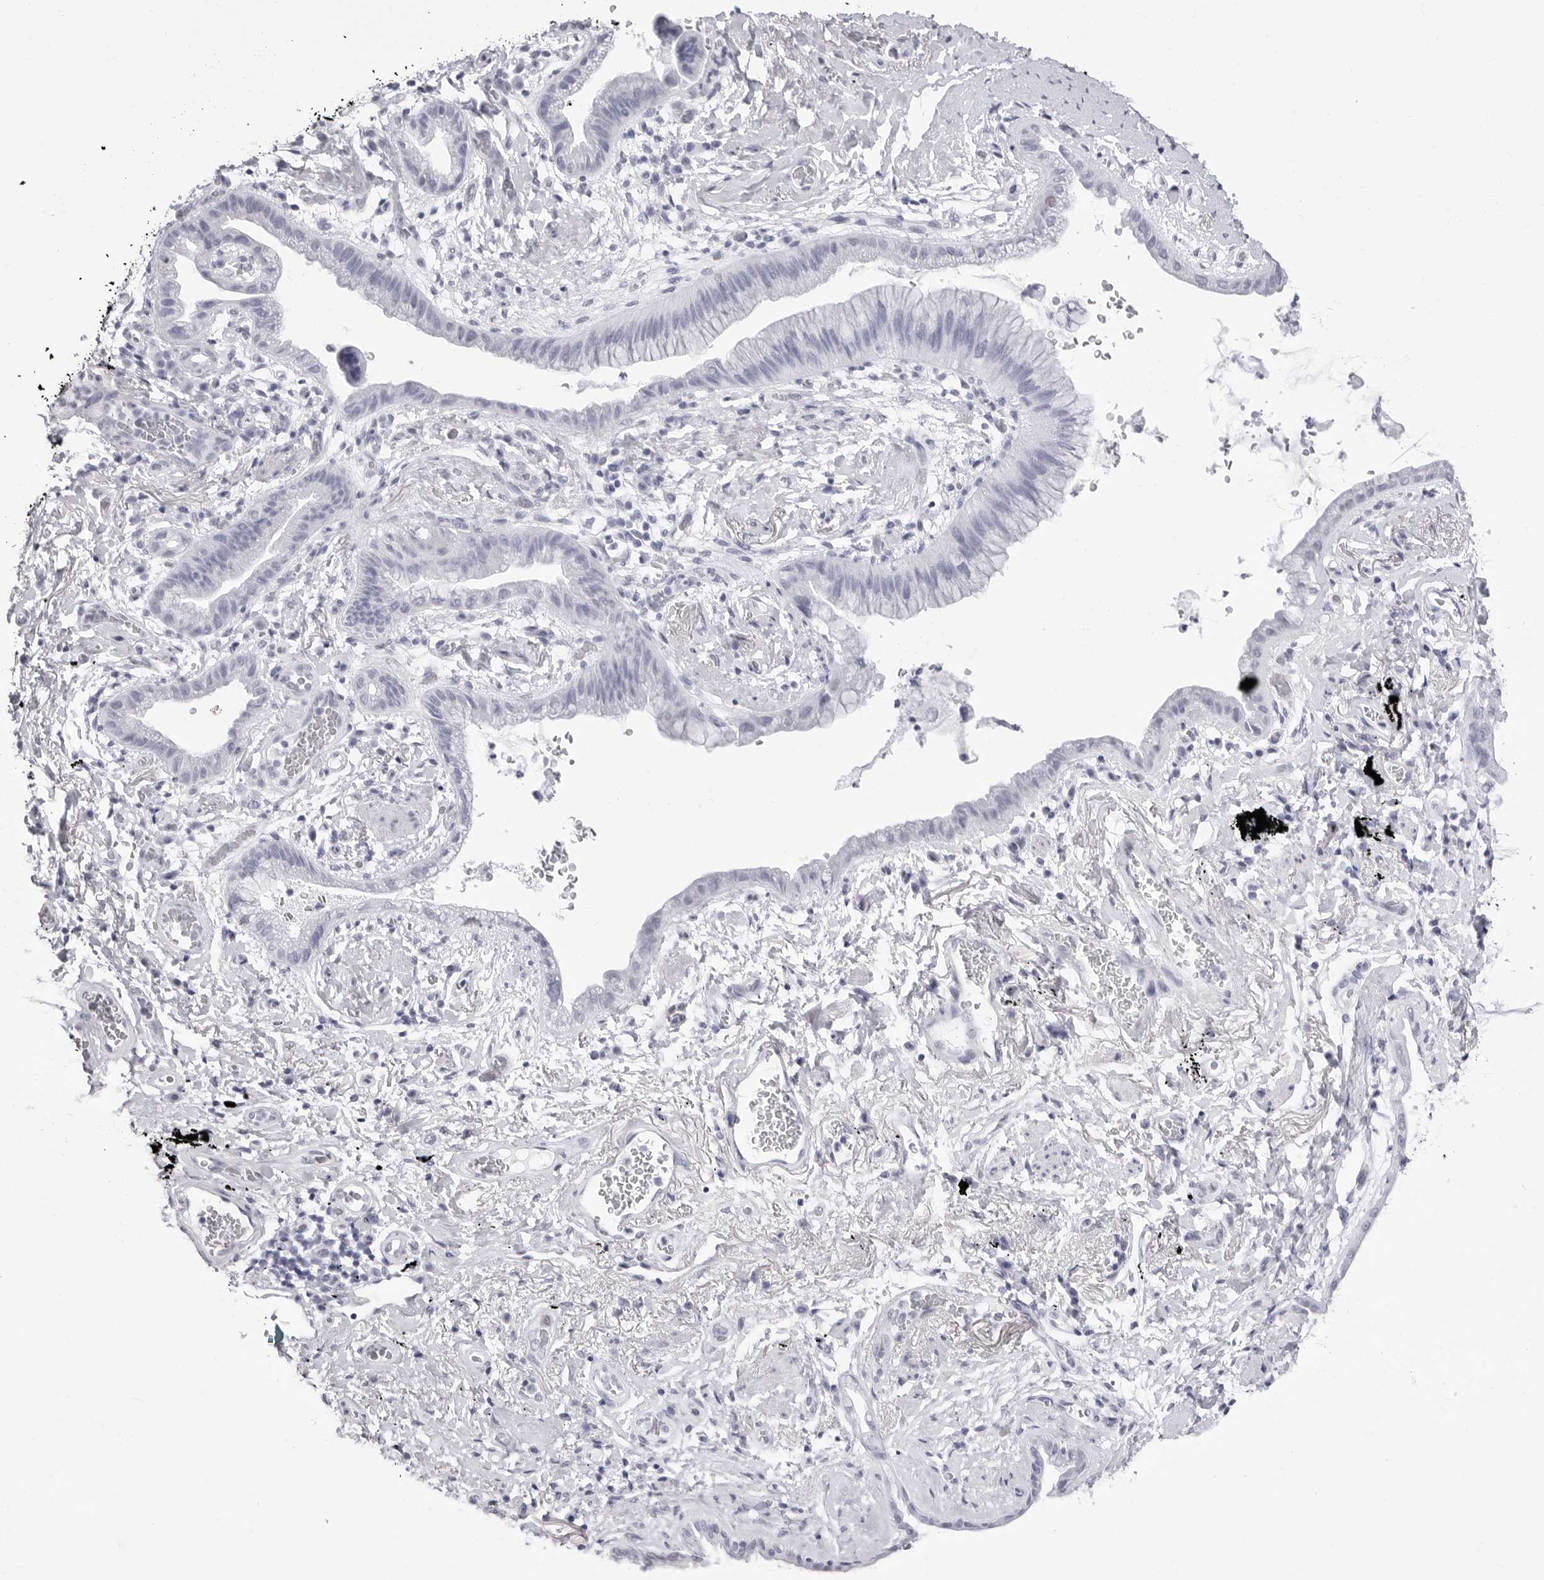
{"staining": {"intensity": "negative", "quantity": "none", "location": "none"}, "tissue": "lung cancer", "cell_type": "Tumor cells", "image_type": "cancer", "snomed": [{"axis": "morphology", "description": "Adenocarcinoma, NOS"}, {"axis": "topography", "description": "Lung"}], "caption": "This micrograph is of lung cancer stained with IHC to label a protein in brown with the nuclei are counter-stained blue. There is no positivity in tumor cells.", "gene": "NASP", "patient": {"sex": "female", "age": 70}}